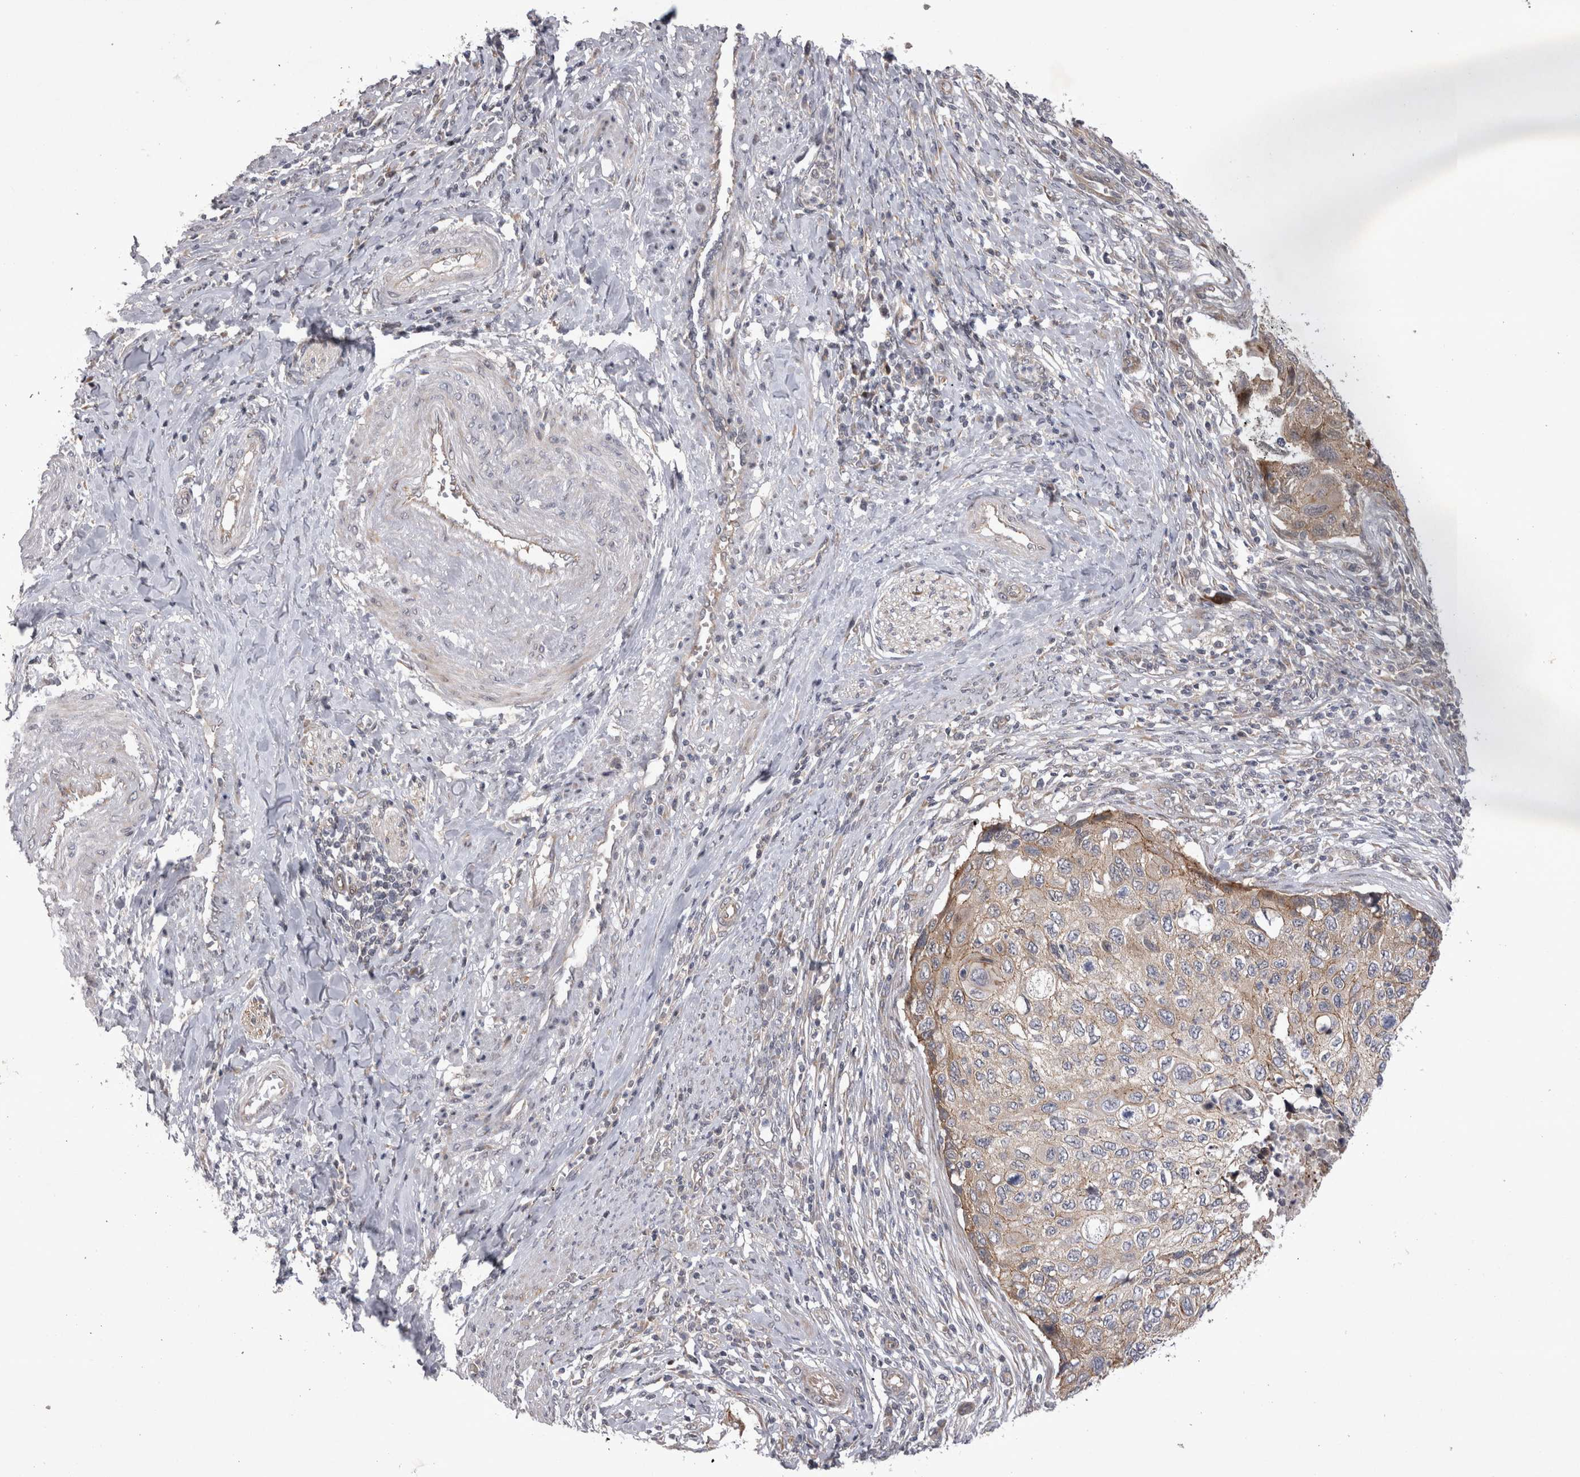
{"staining": {"intensity": "weak", "quantity": ">75%", "location": "cytoplasmic/membranous"}, "tissue": "cervical cancer", "cell_type": "Tumor cells", "image_type": "cancer", "snomed": [{"axis": "morphology", "description": "Squamous cell carcinoma, NOS"}, {"axis": "topography", "description": "Cervix"}], "caption": "Immunohistochemistry image of squamous cell carcinoma (cervical) stained for a protein (brown), which demonstrates low levels of weak cytoplasmic/membranous expression in about >75% of tumor cells.", "gene": "NENF", "patient": {"sex": "female", "age": 70}}